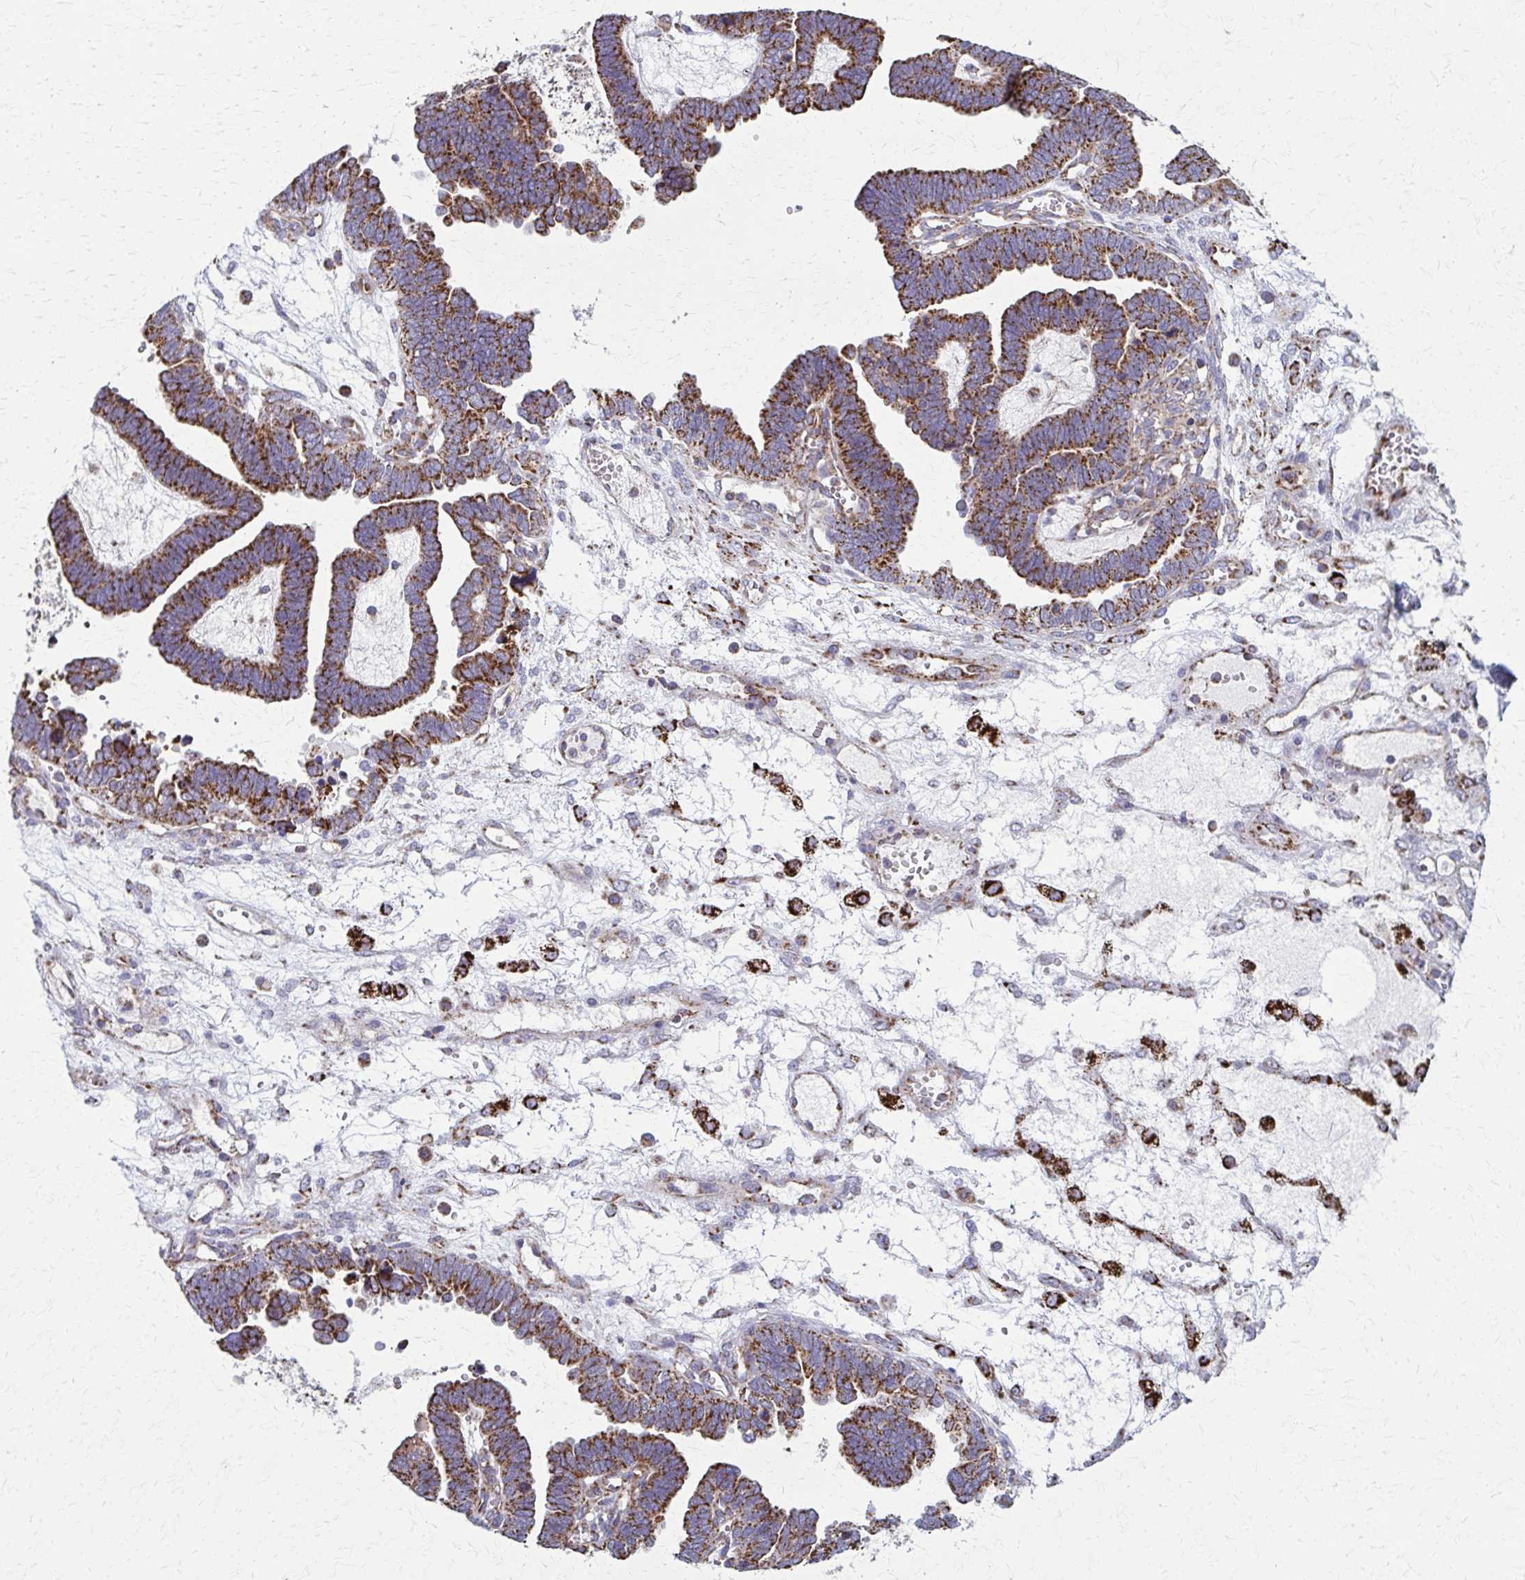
{"staining": {"intensity": "strong", "quantity": ">75%", "location": "cytoplasmic/membranous"}, "tissue": "ovarian cancer", "cell_type": "Tumor cells", "image_type": "cancer", "snomed": [{"axis": "morphology", "description": "Cystadenocarcinoma, serous, NOS"}, {"axis": "topography", "description": "Ovary"}], "caption": "This micrograph demonstrates immunohistochemistry staining of human ovarian cancer, with high strong cytoplasmic/membranous staining in approximately >75% of tumor cells.", "gene": "TVP23A", "patient": {"sex": "female", "age": 51}}